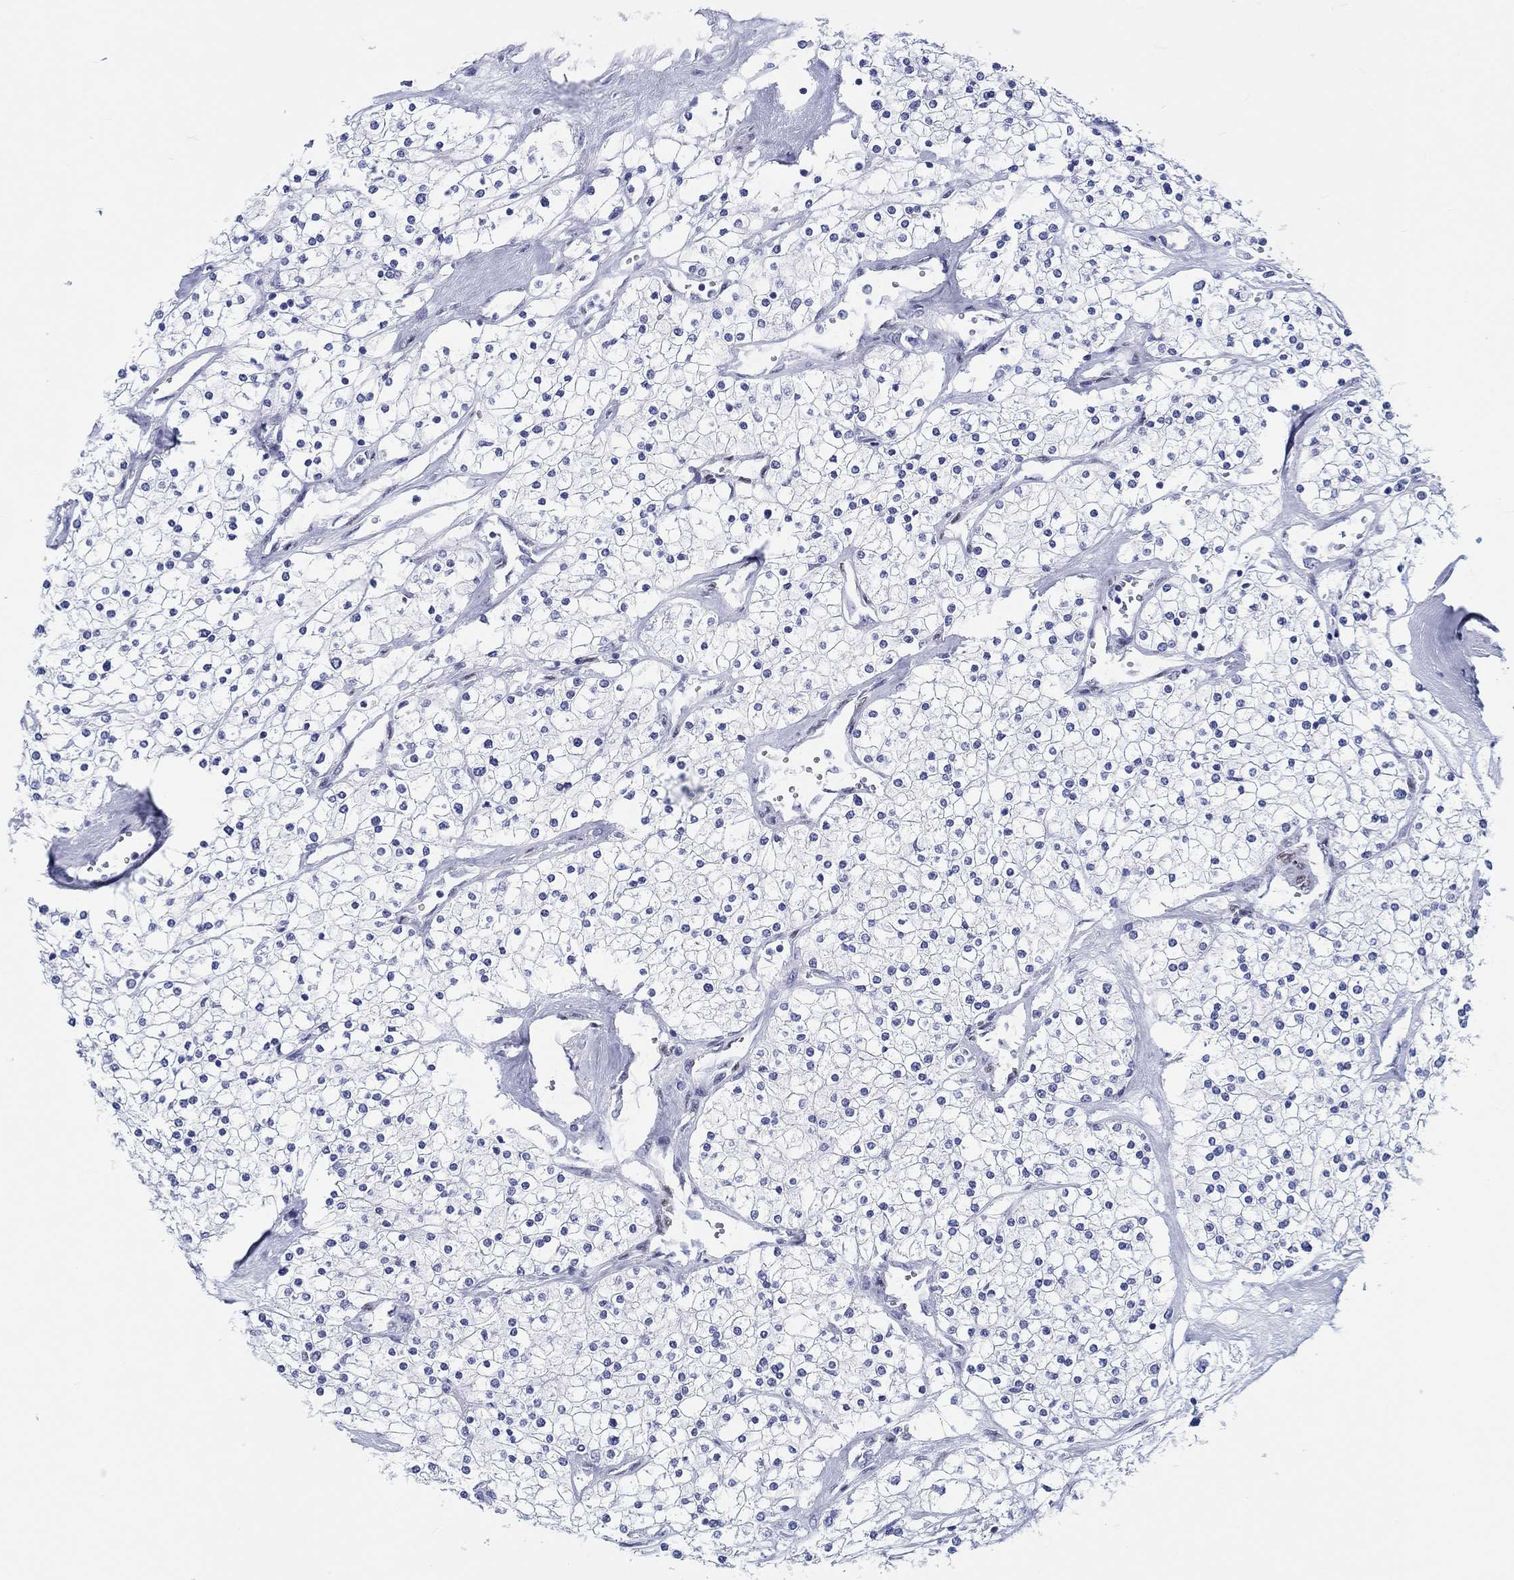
{"staining": {"intensity": "negative", "quantity": "none", "location": "none"}, "tissue": "renal cancer", "cell_type": "Tumor cells", "image_type": "cancer", "snomed": [{"axis": "morphology", "description": "Adenocarcinoma, NOS"}, {"axis": "topography", "description": "Kidney"}], "caption": "The image displays no significant expression in tumor cells of renal cancer (adenocarcinoma).", "gene": "H1-1", "patient": {"sex": "male", "age": 80}}